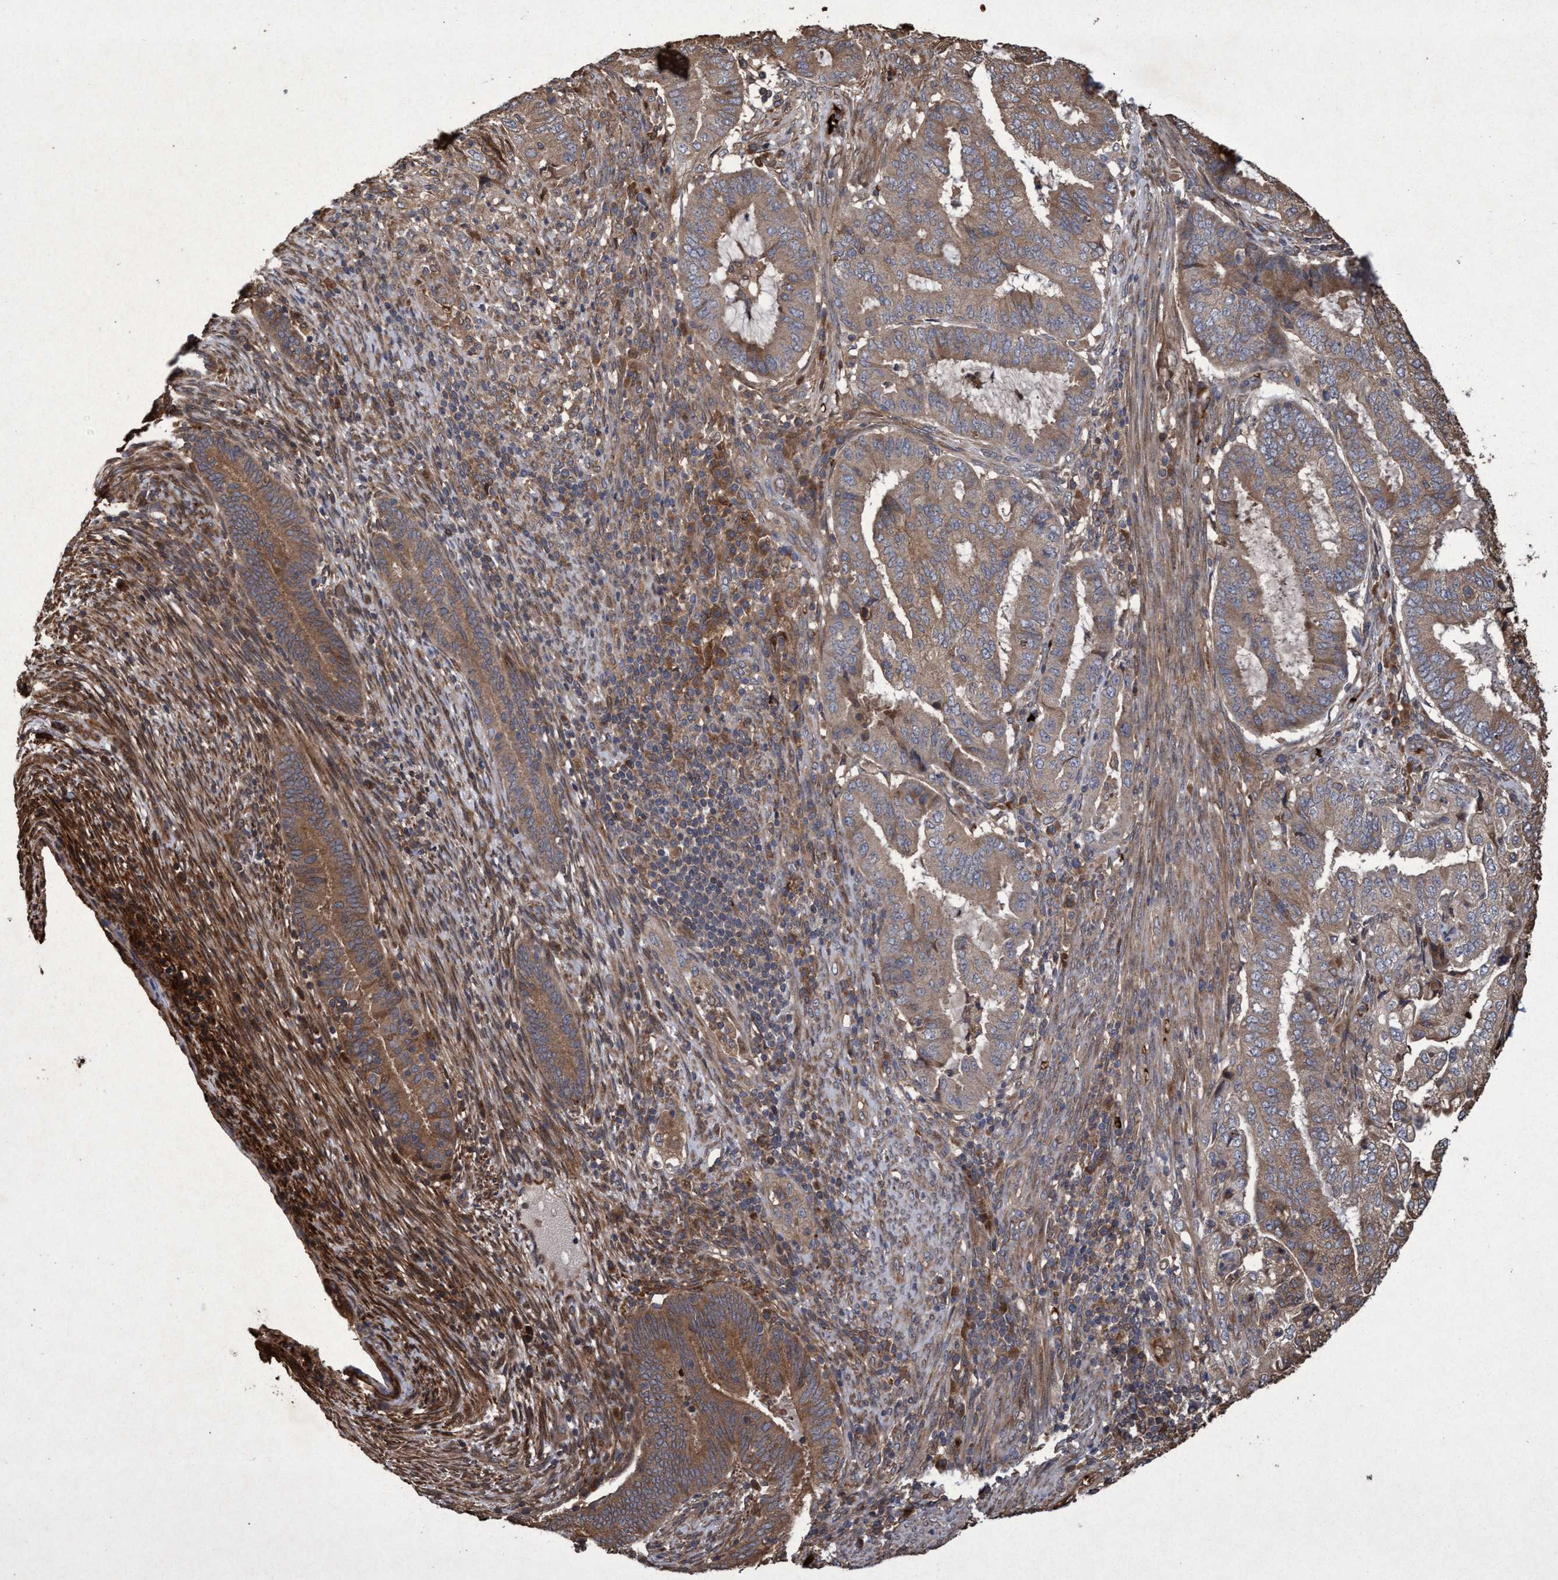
{"staining": {"intensity": "moderate", "quantity": ">75%", "location": "cytoplasmic/membranous"}, "tissue": "endometrial cancer", "cell_type": "Tumor cells", "image_type": "cancer", "snomed": [{"axis": "morphology", "description": "Adenocarcinoma, NOS"}, {"axis": "topography", "description": "Endometrium"}], "caption": "A histopathology image of endometrial cancer (adenocarcinoma) stained for a protein reveals moderate cytoplasmic/membranous brown staining in tumor cells.", "gene": "CHMP6", "patient": {"sex": "female", "age": 51}}